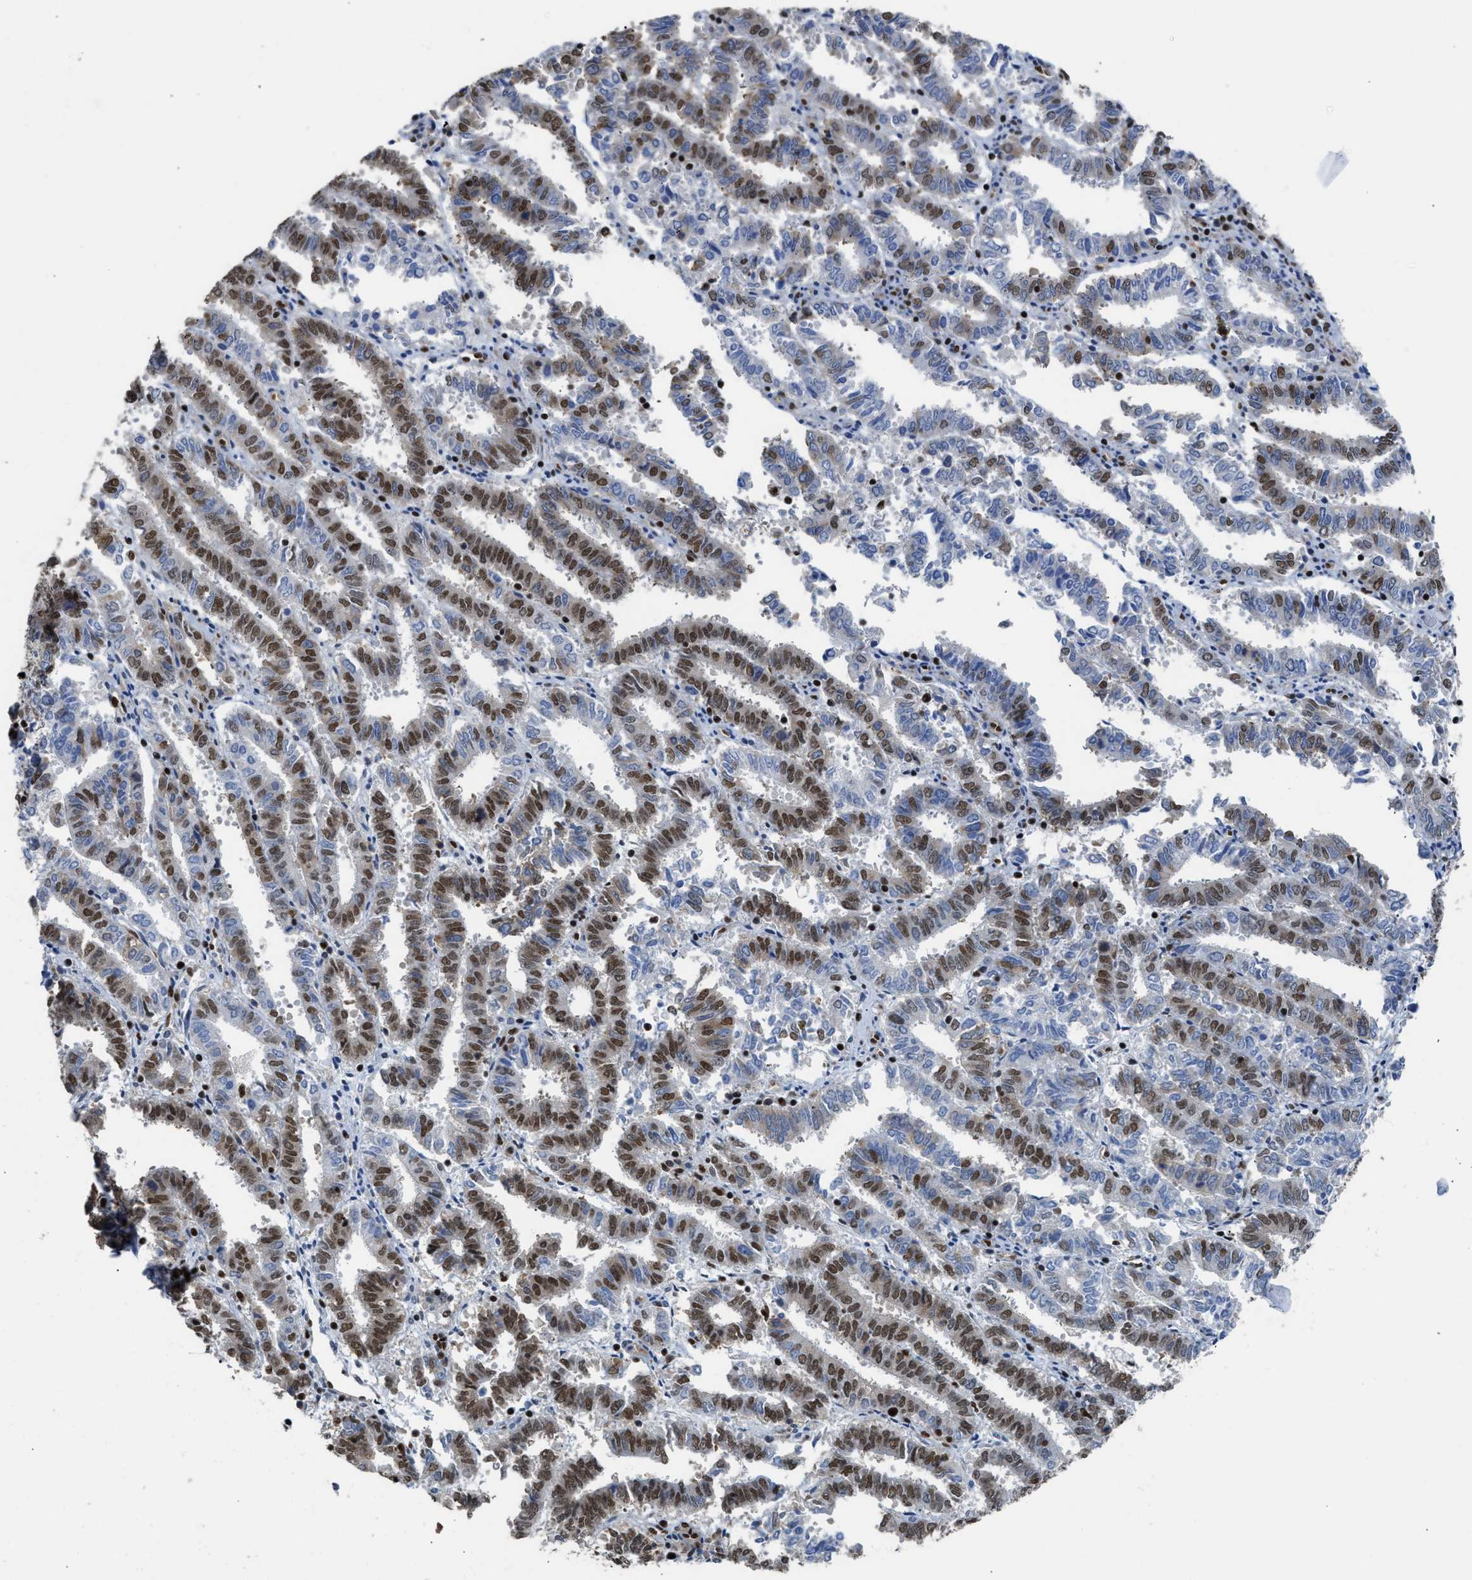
{"staining": {"intensity": "strong", "quantity": ">75%", "location": "nuclear"}, "tissue": "endometrial cancer", "cell_type": "Tumor cells", "image_type": "cancer", "snomed": [{"axis": "morphology", "description": "Adenocarcinoma, NOS"}, {"axis": "topography", "description": "Uterus"}], "caption": "Immunohistochemistry staining of endometrial adenocarcinoma, which reveals high levels of strong nuclear expression in about >75% of tumor cells indicating strong nuclear protein expression. The staining was performed using DAB (brown) for protein detection and nuclei were counterstained in hematoxylin (blue).", "gene": "SCAF4", "patient": {"sex": "female", "age": 83}}